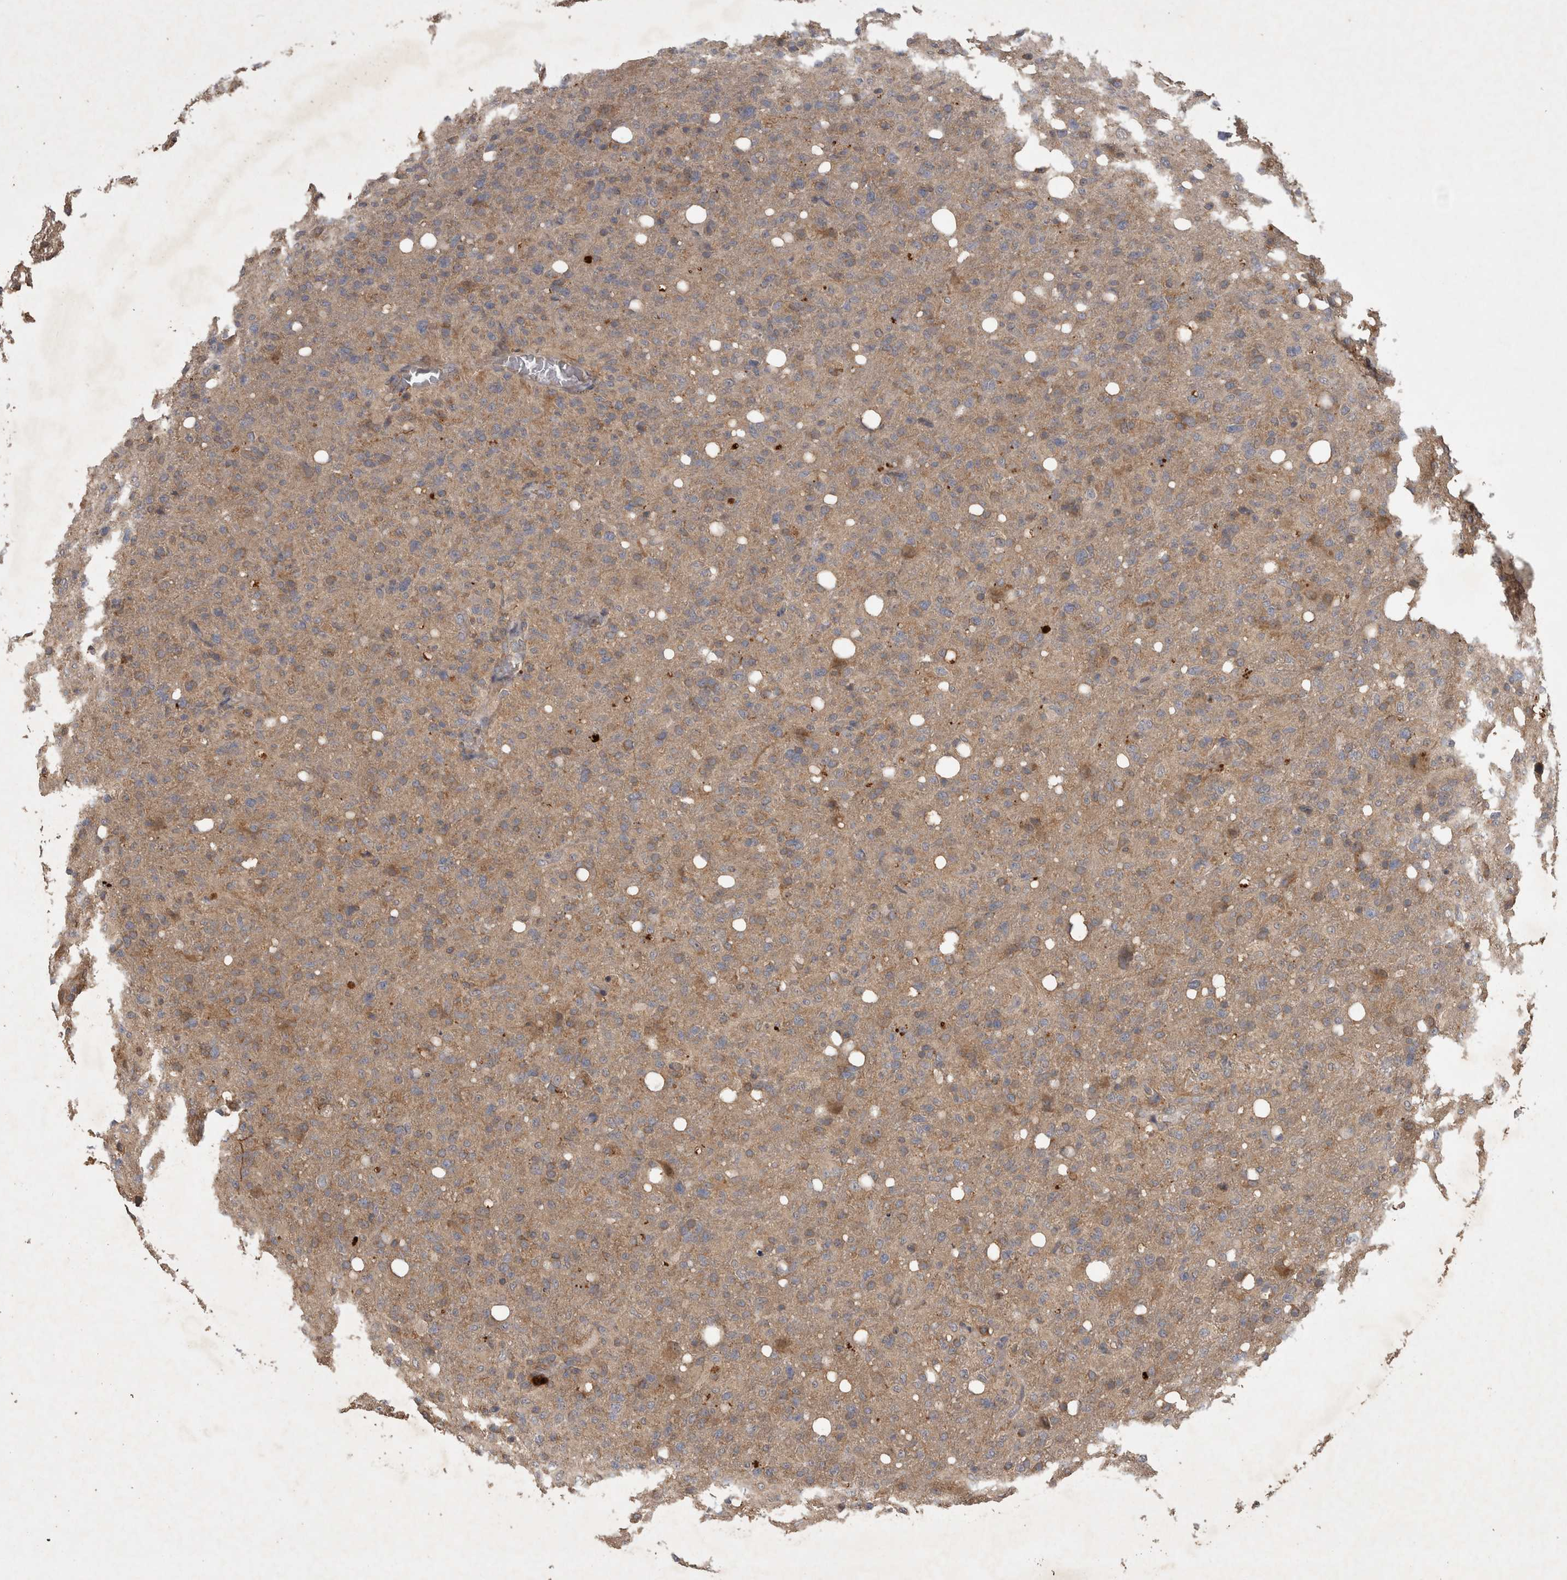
{"staining": {"intensity": "weak", "quantity": "<25%", "location": "cytoplasmic/membranous"}, "tissue": "glioma", "cell_type": "Tumor cells", "image_type": "cancer", "snomed": [{"axis": "morphology", "description": "Glioma, malignant, High grade"}, {"axis": "topography", "description": "Brain"}], "caption": "Immunohistochemical staining of malignant glioma (high-grade) shows no significant staining in tumor cells. The staining is performed using DAB brown chromogen with nuclei counter-stained in using hematoxylin.", "gene": "TRMT61B", "patient": {"sex": "female", "age": 57}}